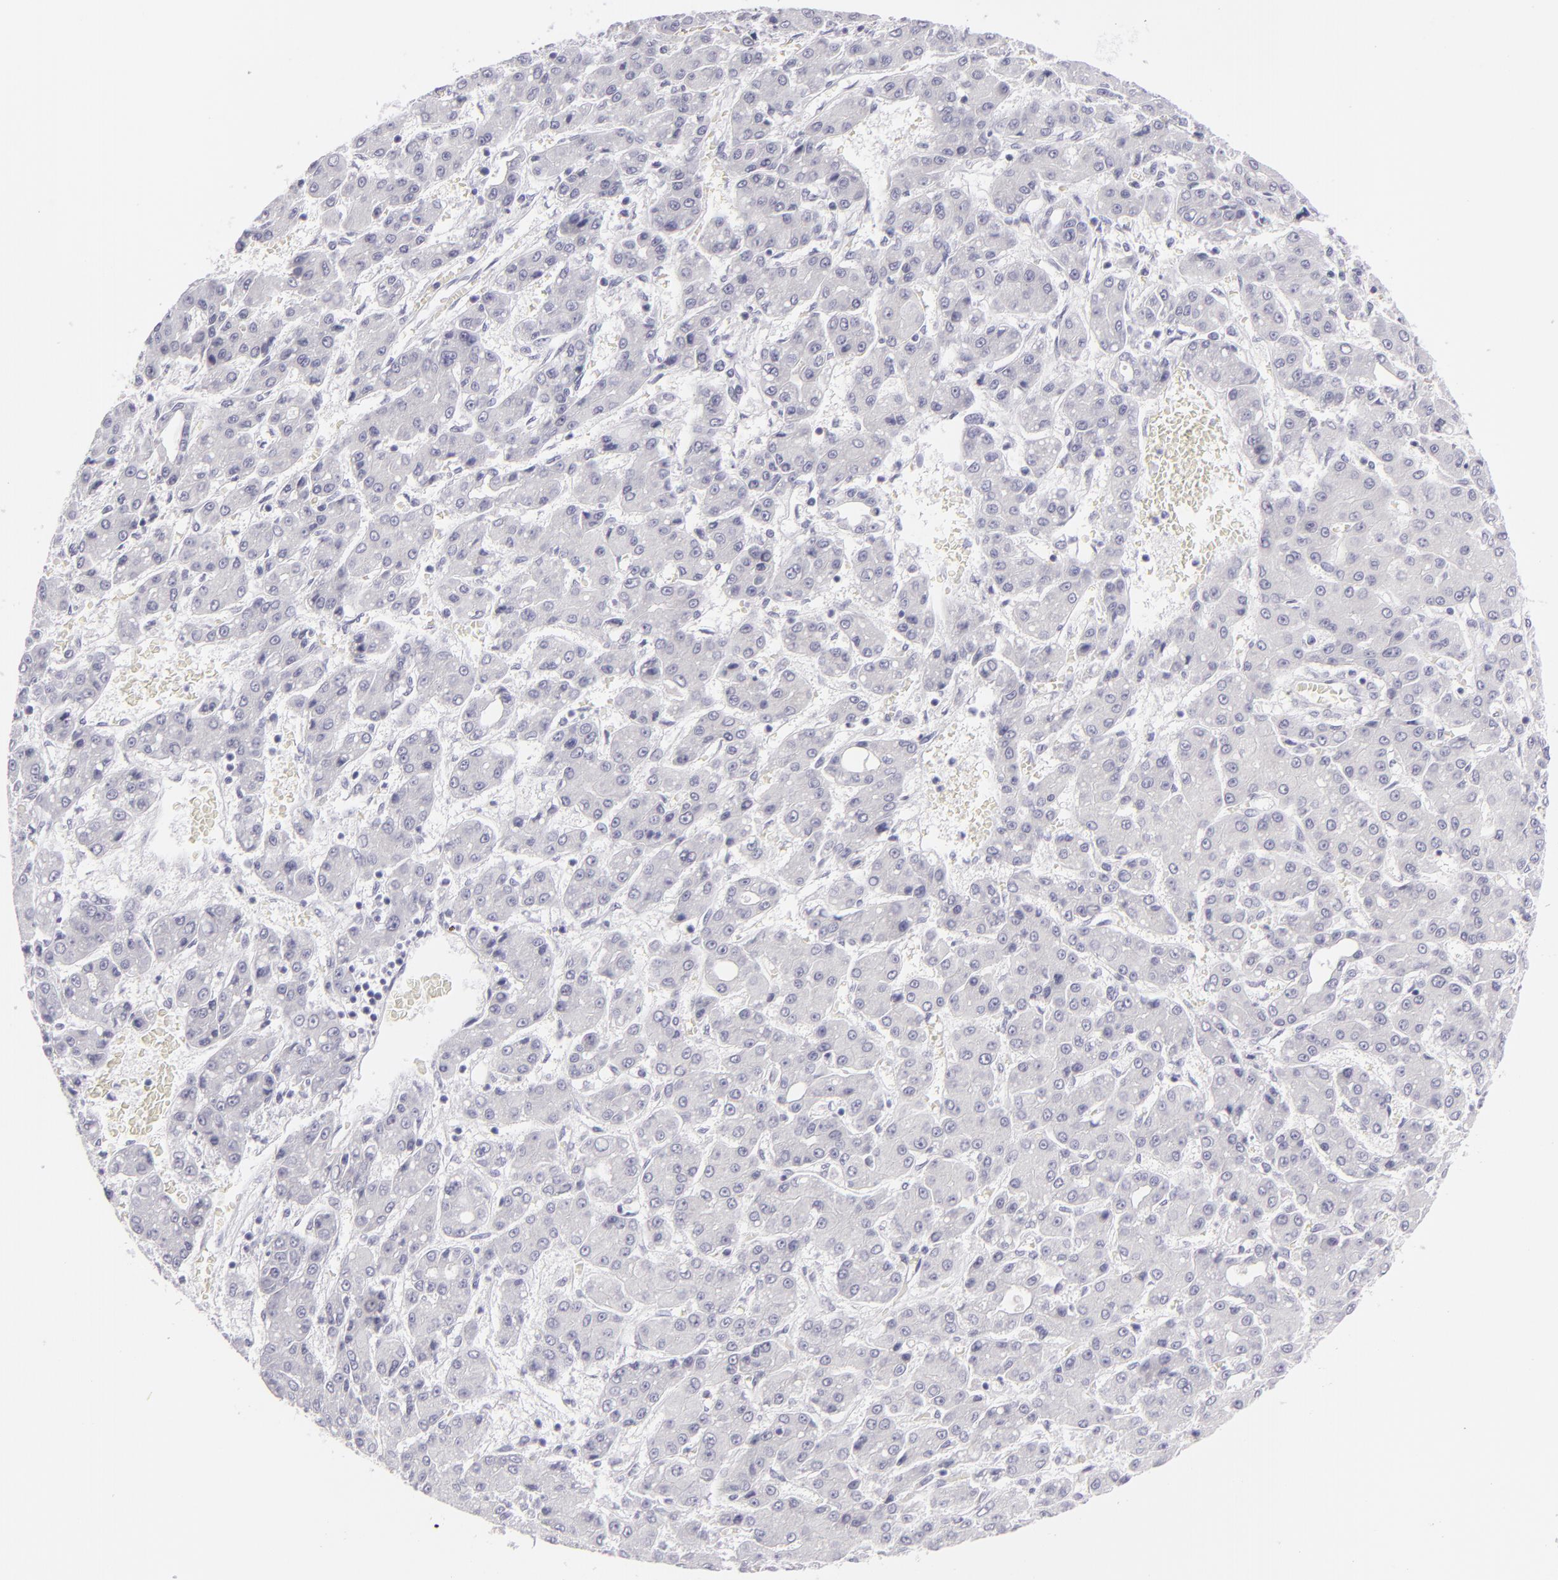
{"staining": {"intensity": "negative", "quantity": "none", "location": "none"}, "tissue": "liver cancer", "cell_type": "Tumor cells", "image_type": "cancer", "snomed": [{"axis": "morphology", "description": "Carcinoma, Hepatocellular, NOS"}, {"axis": "topography", "description": "Liver"}], "caption": "Image shows no significant protein positivity in tumor cells of liver hepatocellular carcinoma.", "gene": "DLG4", "patient": {"sex": "male", "age": 69}}